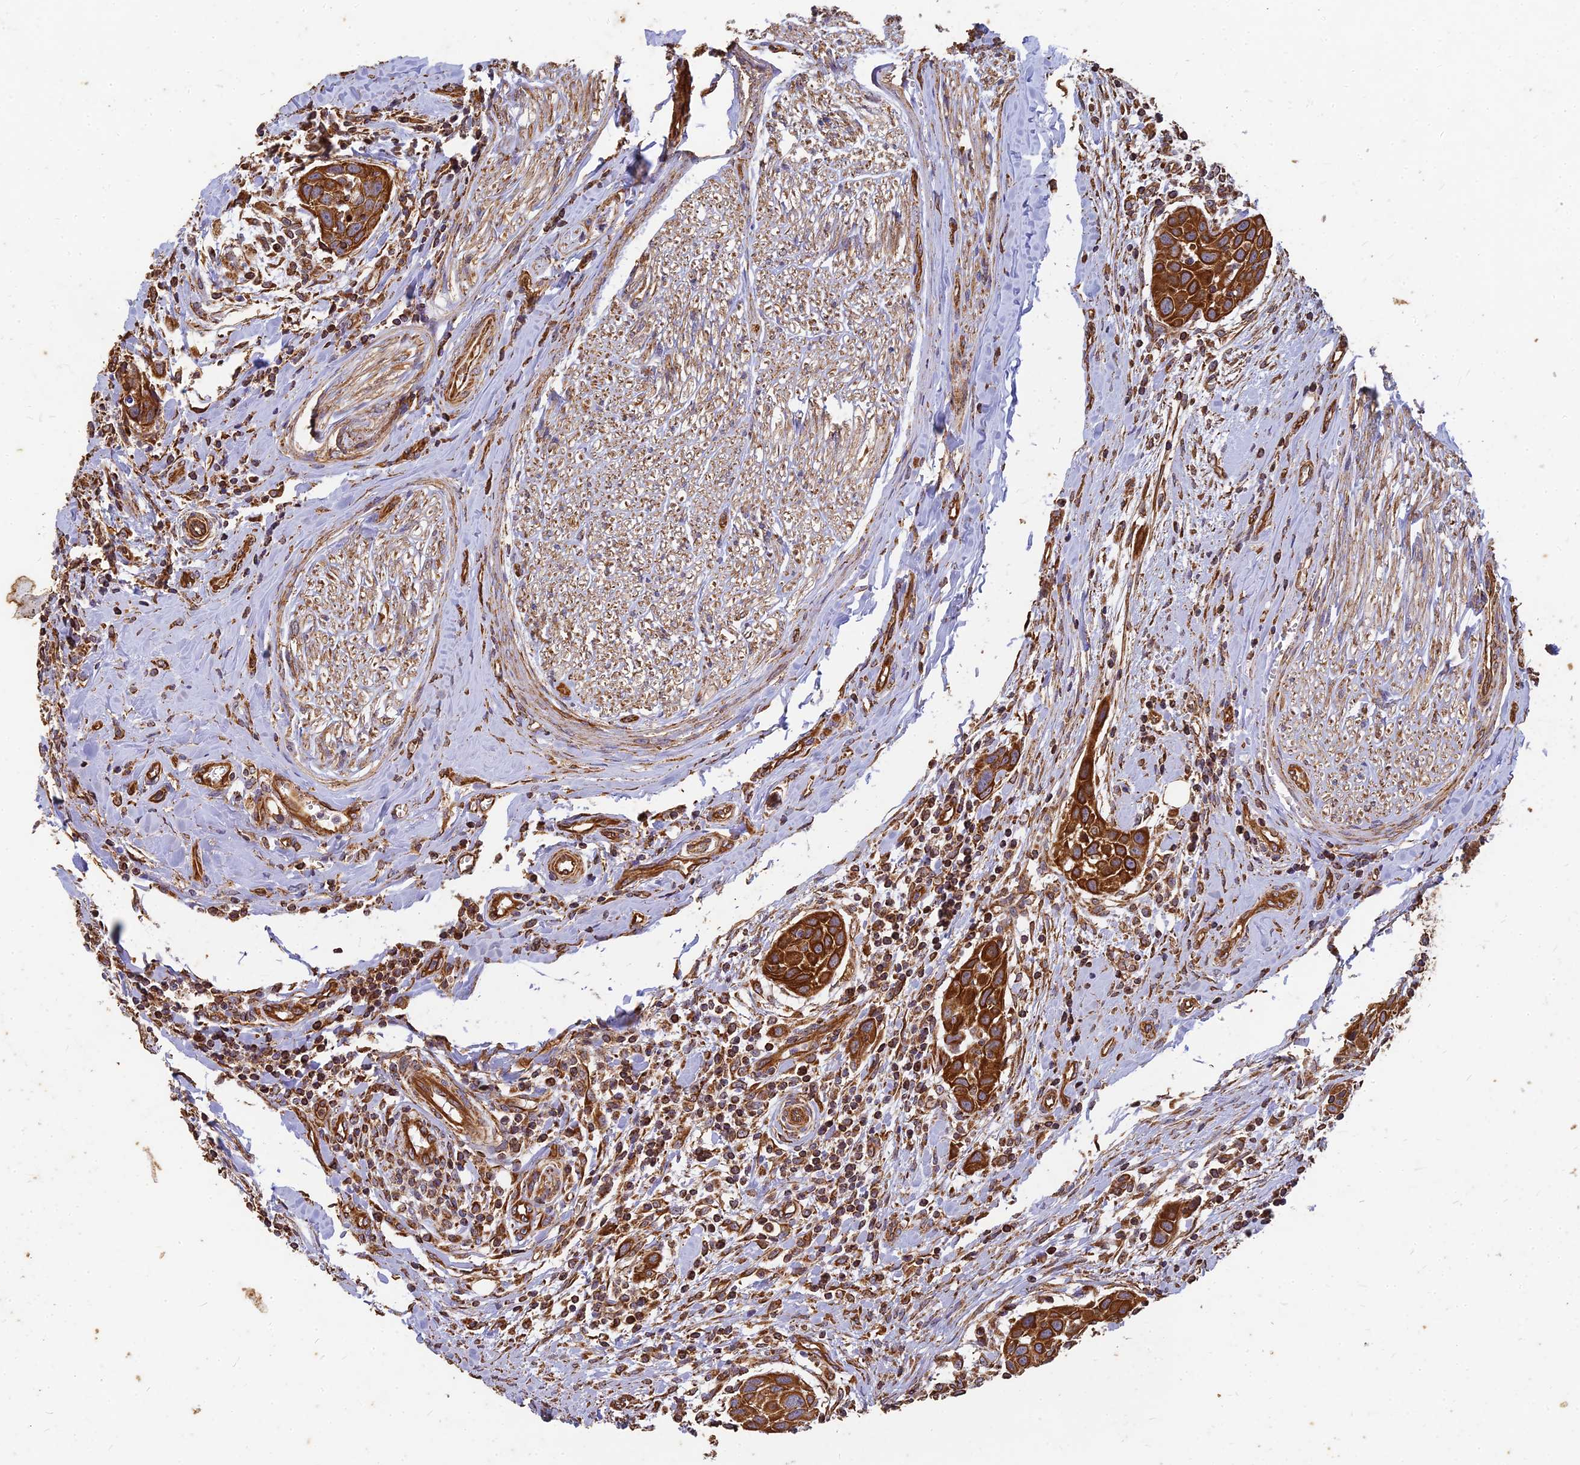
{"staining": {"intensity": "strong", "quantity": ">75%", "location": "cytoplasmic/membranous"}, "tissue": "head and neck cancer", "cell_type": "Tumor cells", "image_type": "cancer", "snomed": [{"axis": "morphology", "description": "Squamous cell carcinoma, NOS"}, {"axis": "topography", "description": "Oral tissue"}, {"axis": "topography", "description": "Head-Neck"}], "caption": "There is high levels of strong cytoplasmic/membranous positivity in tumor cells of head and neck cancer, as demonstrated by immunohistochemical staining (brown color).", "gene": "DSTYK", "patient": {"sex": "female", "age": 50}}